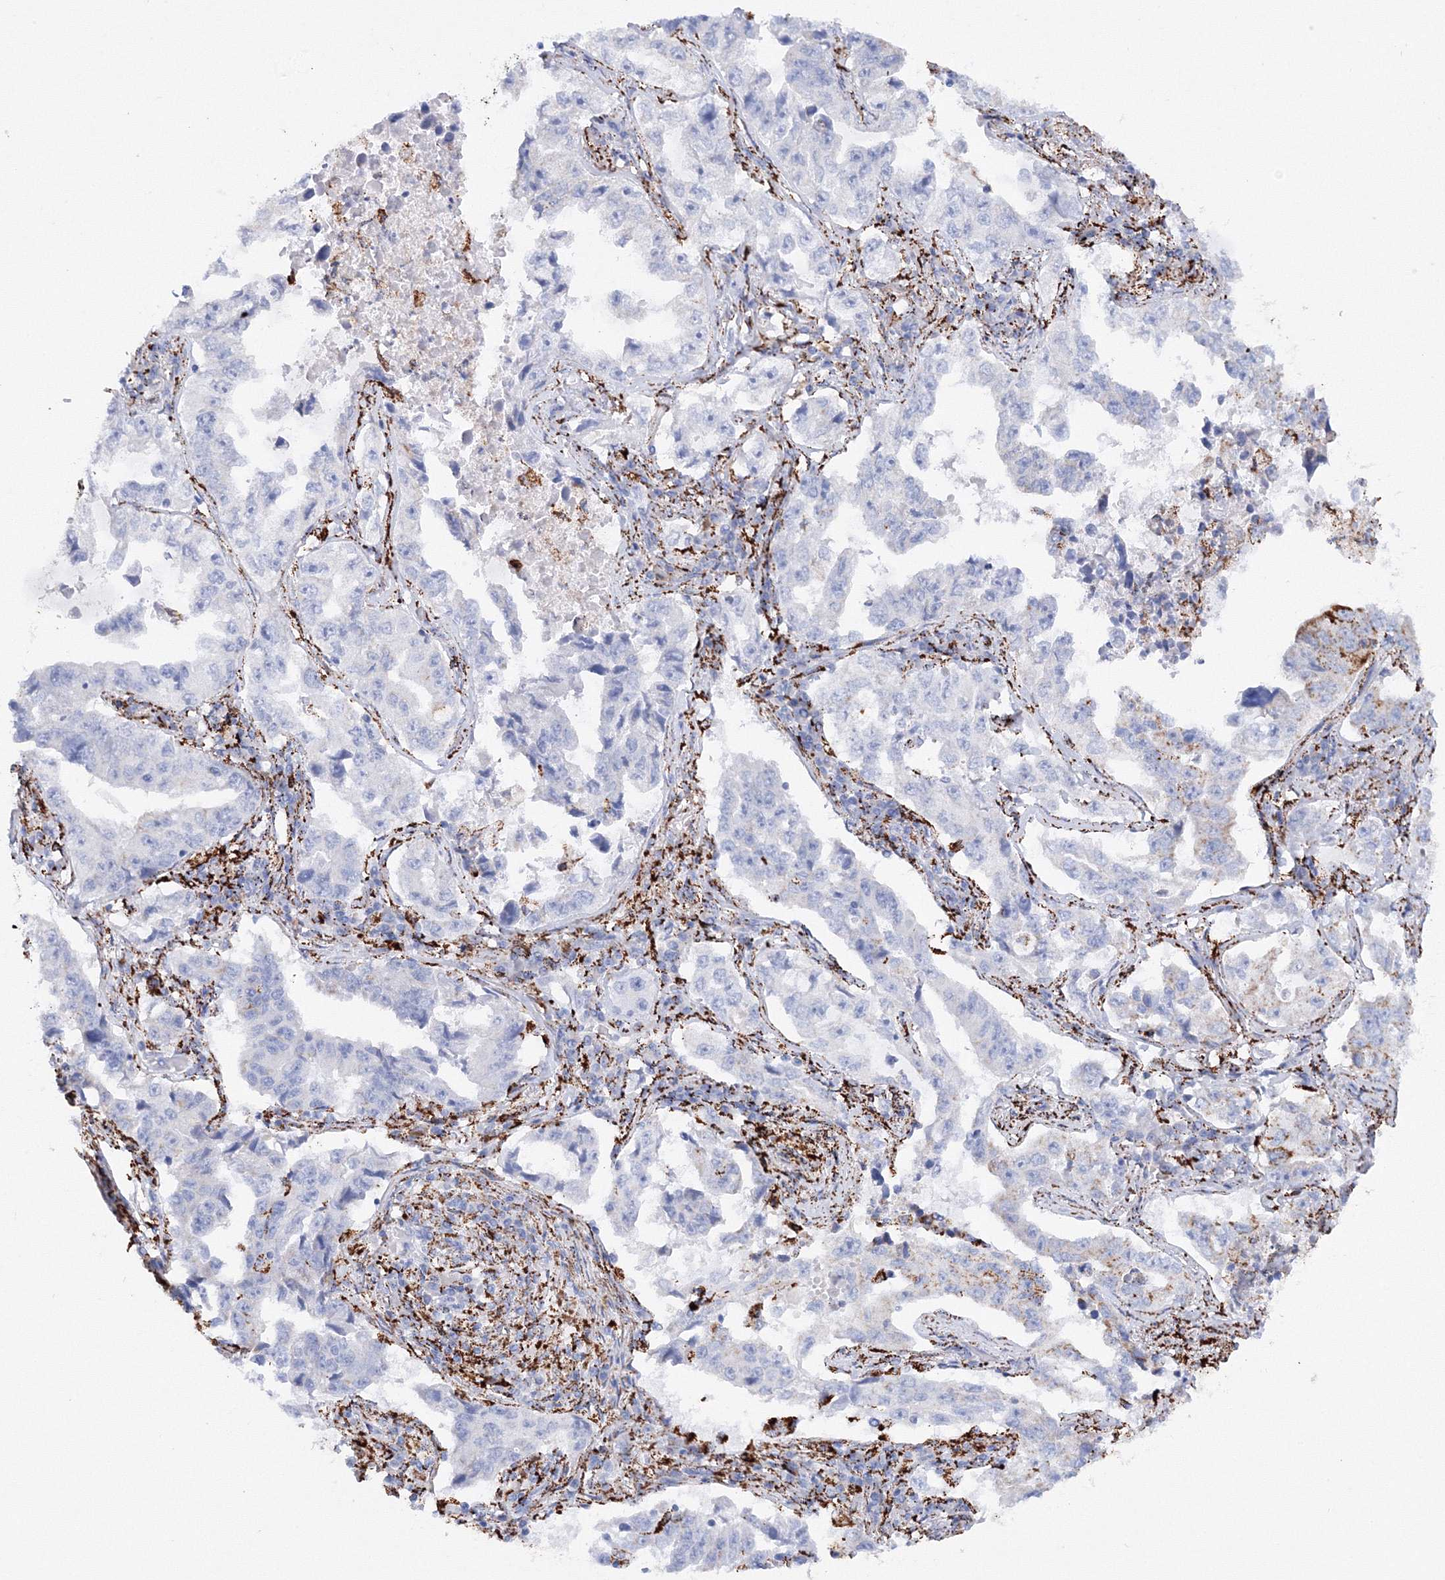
{"staining": {"intensity": "negative", "quantity": "none", "location": "none"}, "tissue": "lung cancer", "cell_type": "Tumor cells", "image_type": "cancer", "snomed": [{"axis": "morphology", "description": "Adenocarcinoma, NOS"}, {"axis": "topography", "description": "Lung"}], "caption": "High magnification brightfield microscopy of adenocarcinoma (lung) stained with DAB (3,3'-diaminobenzidine) (brown) and counterstained with hematoxylin (blue): tumor cells show no significant staining.", "gene": "MERTK", "patient": {"sex": "female", "age": 51}}